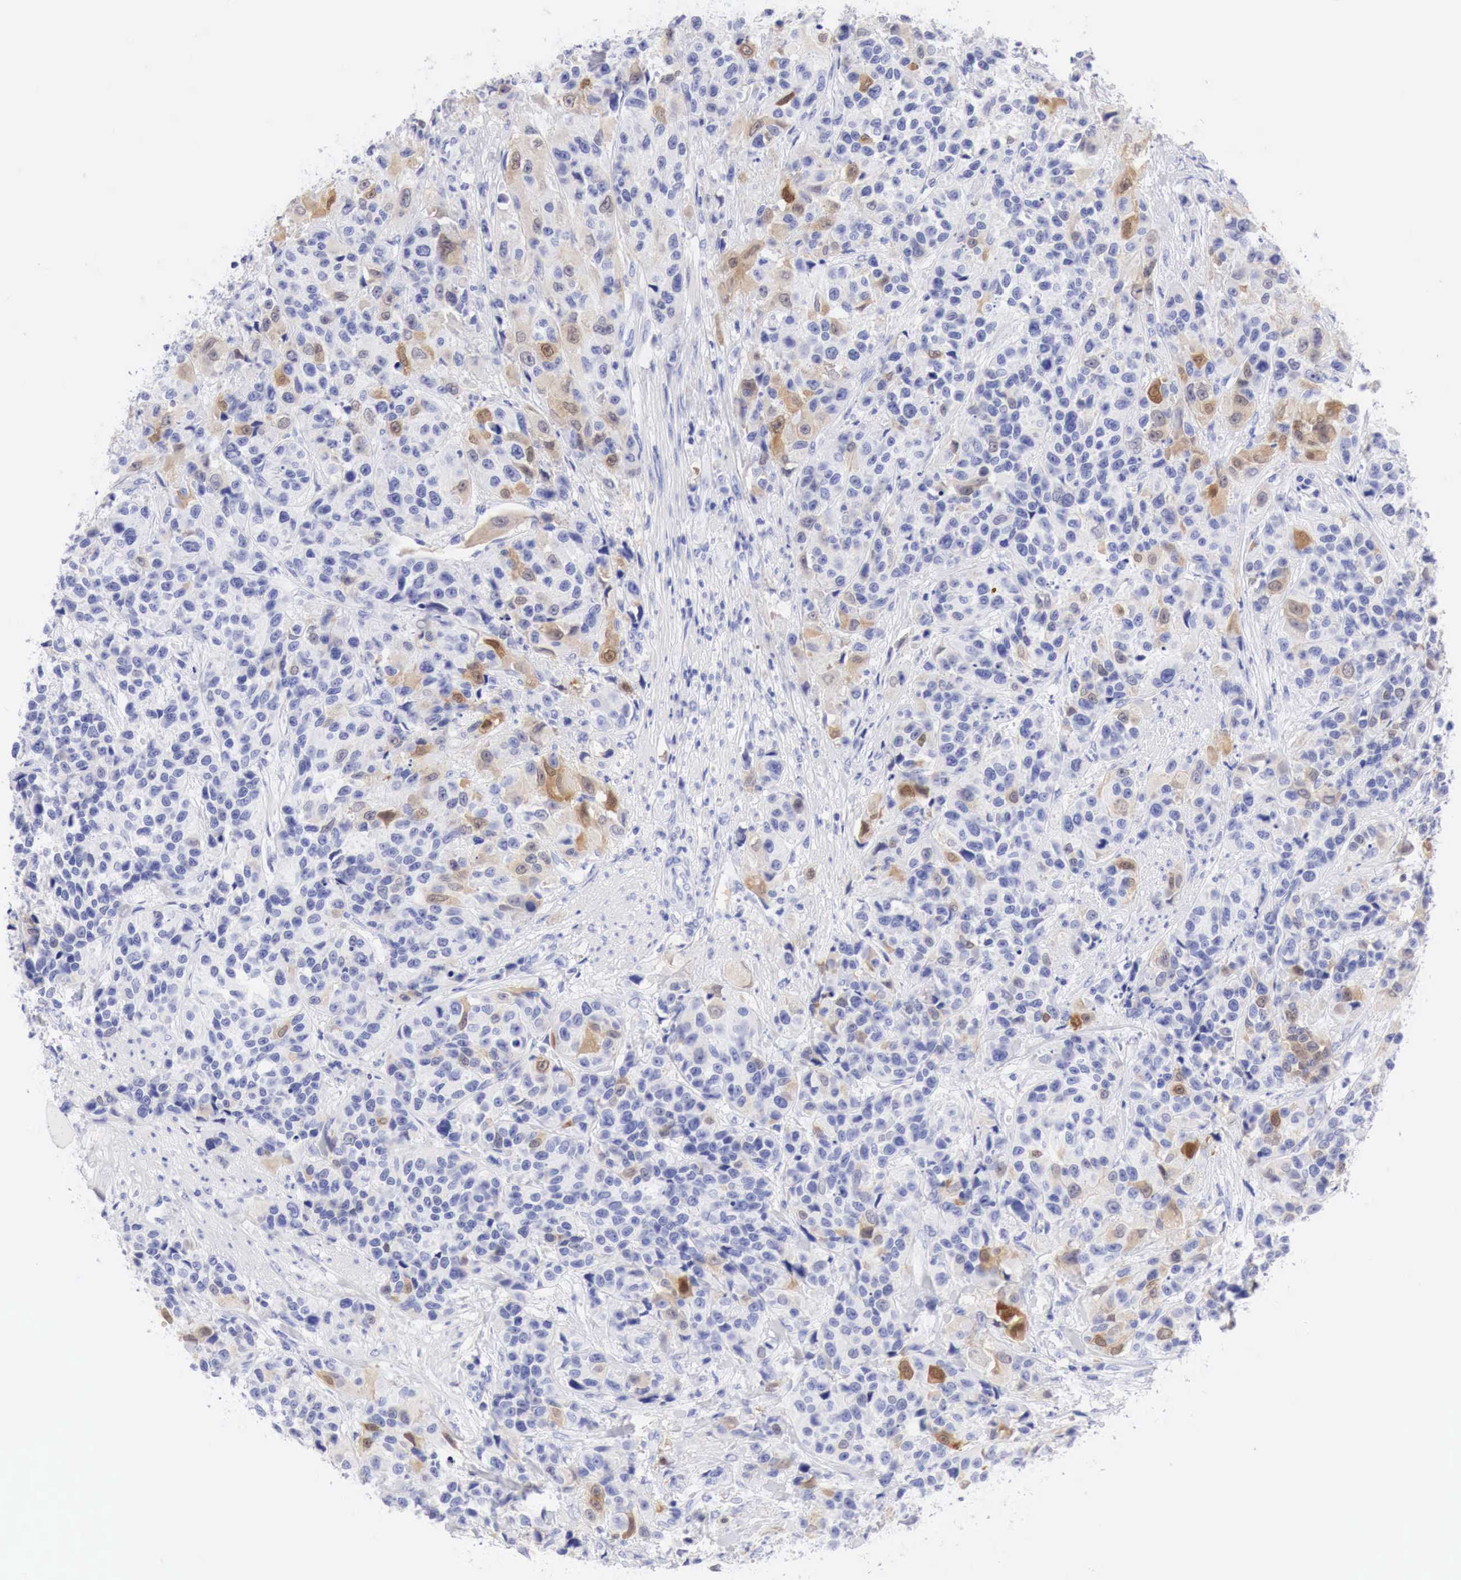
{"staining": {"intensity": "moderate", "quantity": "<25%", "location": "cytoplasmic/membranous,nuclear"}, "tissue": "urothelial cancer", "cell_type": "Tumor cells", "image_type": "cancer", "snomed": [{"axis": "morphology", "description": "Urothelial carcinoma, High grade"}, {"axis": "topography", "description": "Urinary bladder"}], "caption": "Moderate cytoplasmic/membranous and nuclear positivity is present in about <25% of tumor cells in urothelial carcinoma (high-grade).", "gene": "CDKN2A", "patient": {"sex": "female", "age": 81}}